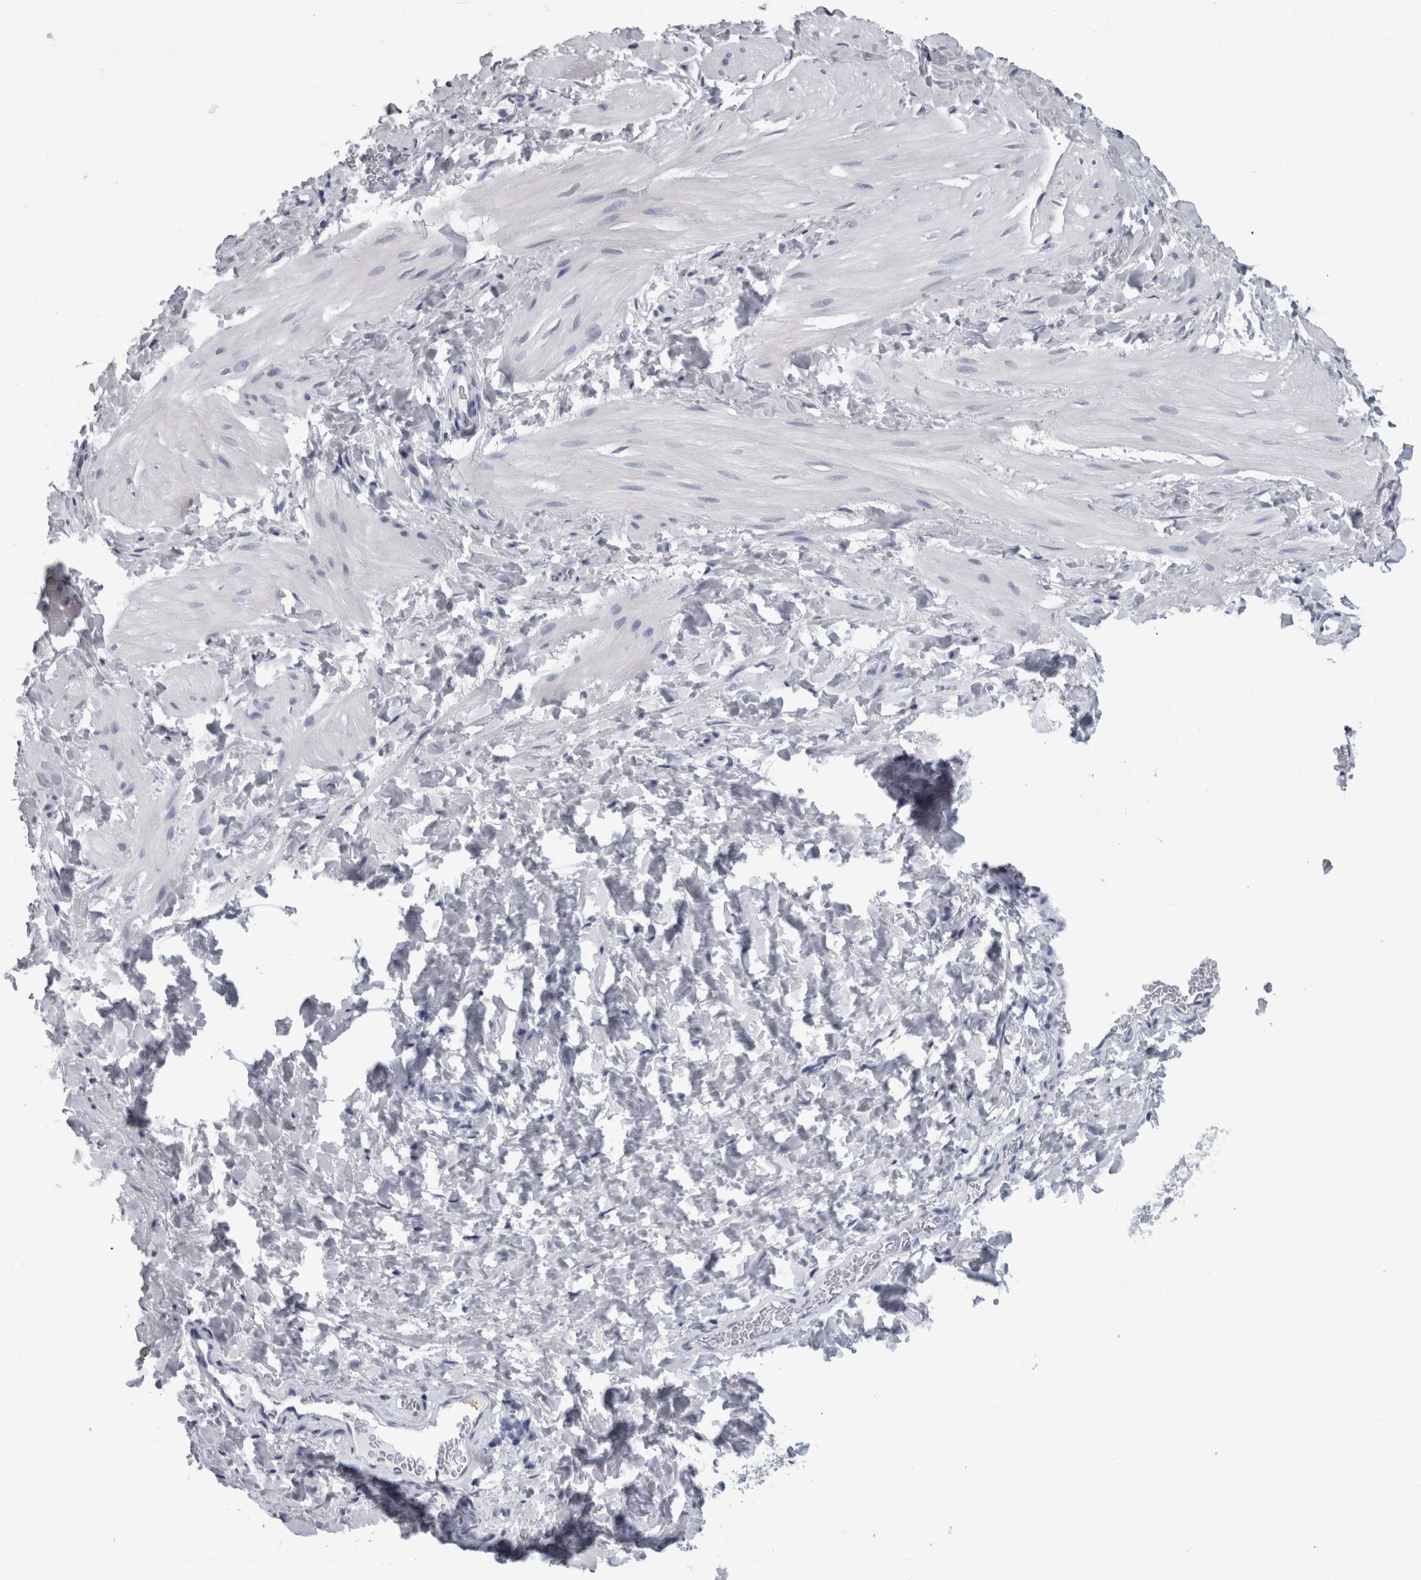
{"staining": {"intensity": "negative", "quantity": "none", "location": "none"}, "tissue": "smooth muscle", "cell_type": "Smooth muscle cells", "image_type": "normal", "snomed": [{"axis": "morphology", "description": "Normal tissue, NOS"}, {"axis": "topography", "description": "Smooth muscle"}], "caption": "High magnification brightfield microscopy of normal smooth muscle stained with DAB (3,3'-diaminobenzidine) (brown) and counterstained with hematoxylin (blue): smooth muscle cells show no significant positivity. (DAB (3,3'-diaminobenzidine) IHC, high magnification).", "gene": "ALDH8A1", "patient": {"sex": "male", "age": 16}}